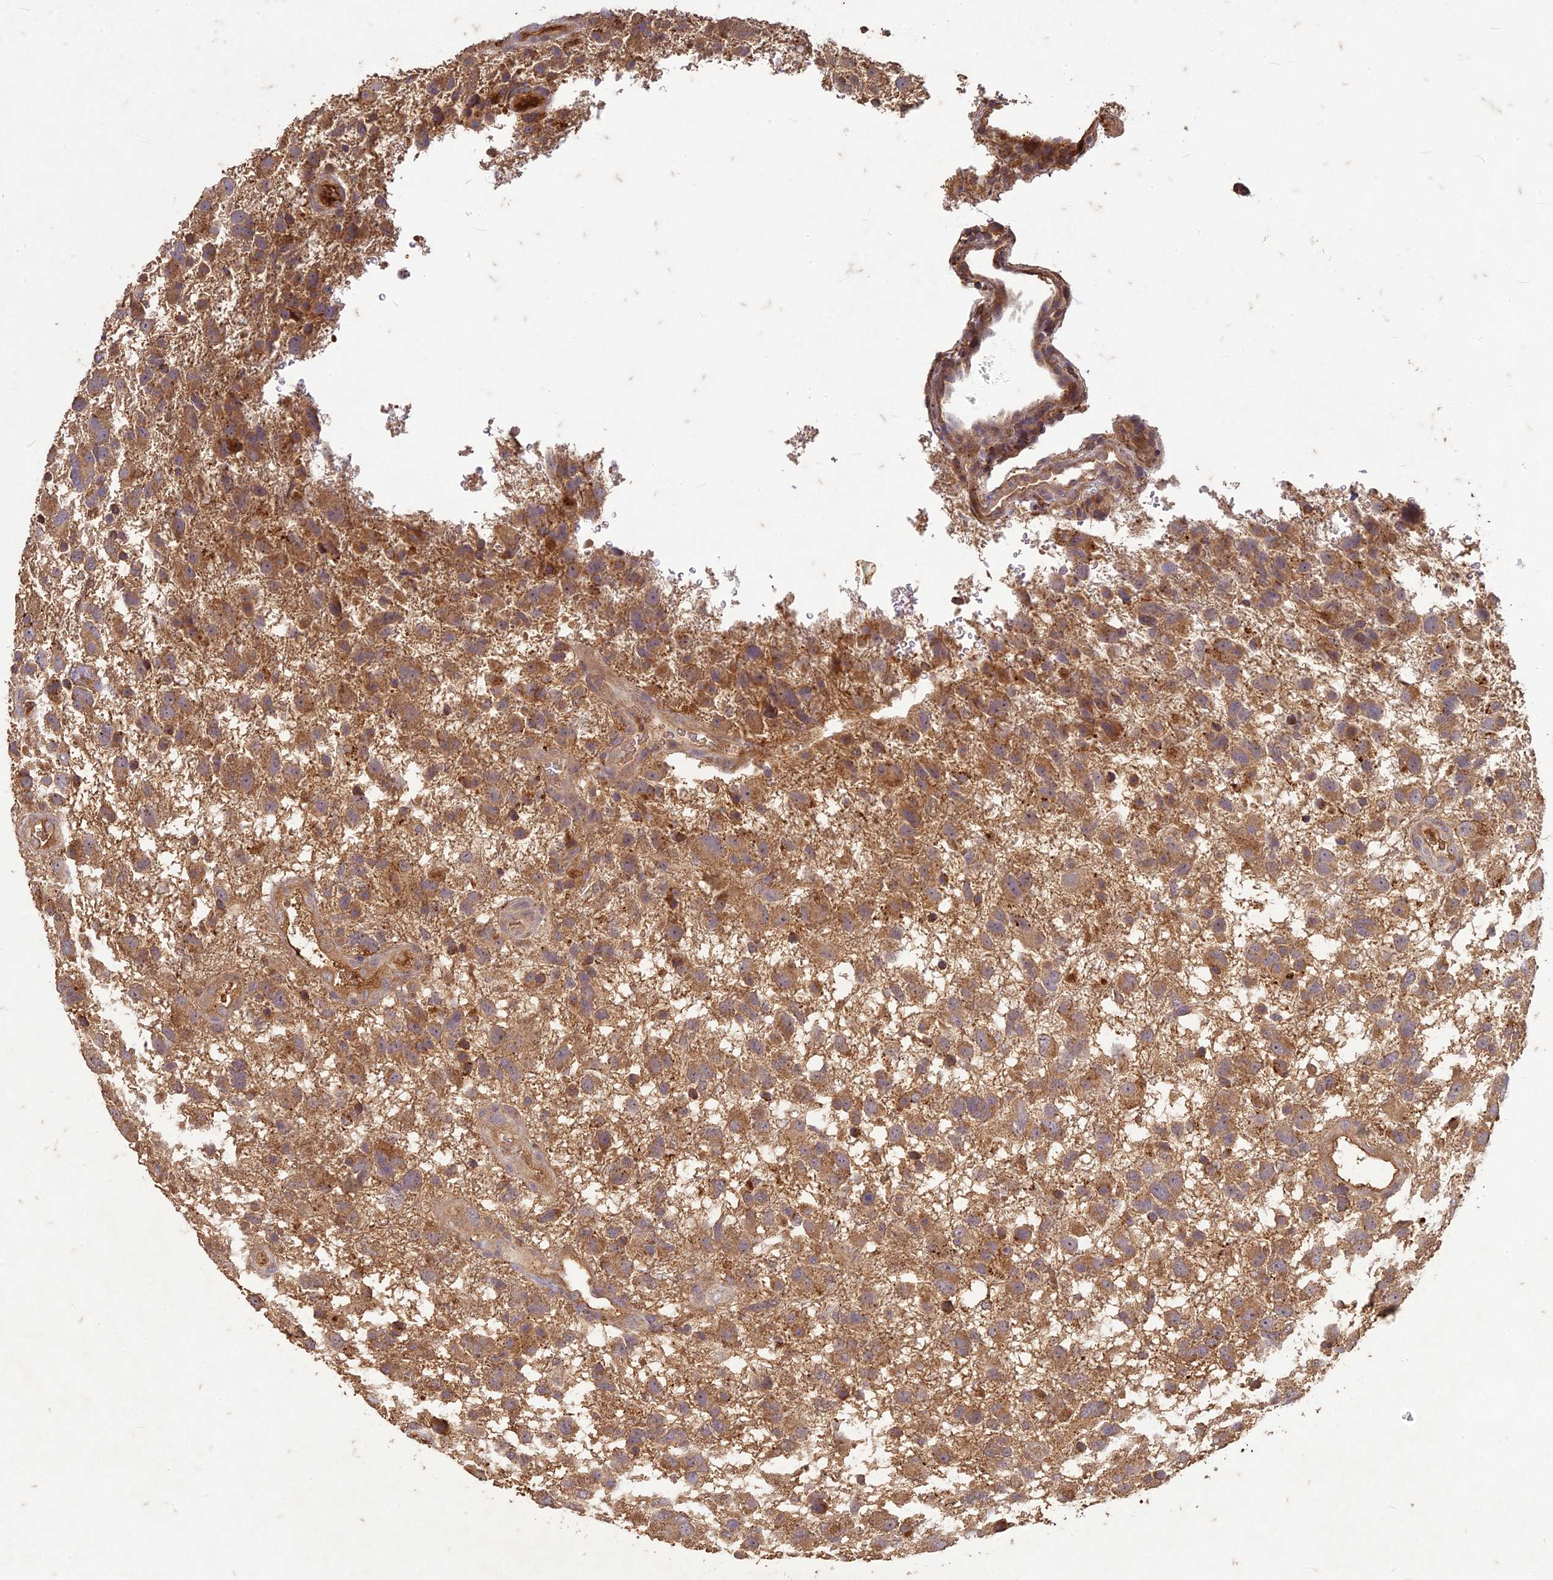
{"staining": {"intensity": "moderate", "quantity": ">75%", "location": "cytoplasmic/membranous"}, "tissue": "glioma", "cell_type": "Tumor cells", "image_type": "cancer", "snomed": [{"axis": "morphology", "description": "Glioma, malignant, High grade"}, {"axis": "topography", "description": "Brain"}], "caption": "A medium amount of moderate cytoplasmic/membranous staining is present in approximately >75% of tumor cells in glioma tissue.", "gene": "TCF25", "patient": {"sex": "male", "age": 61}}